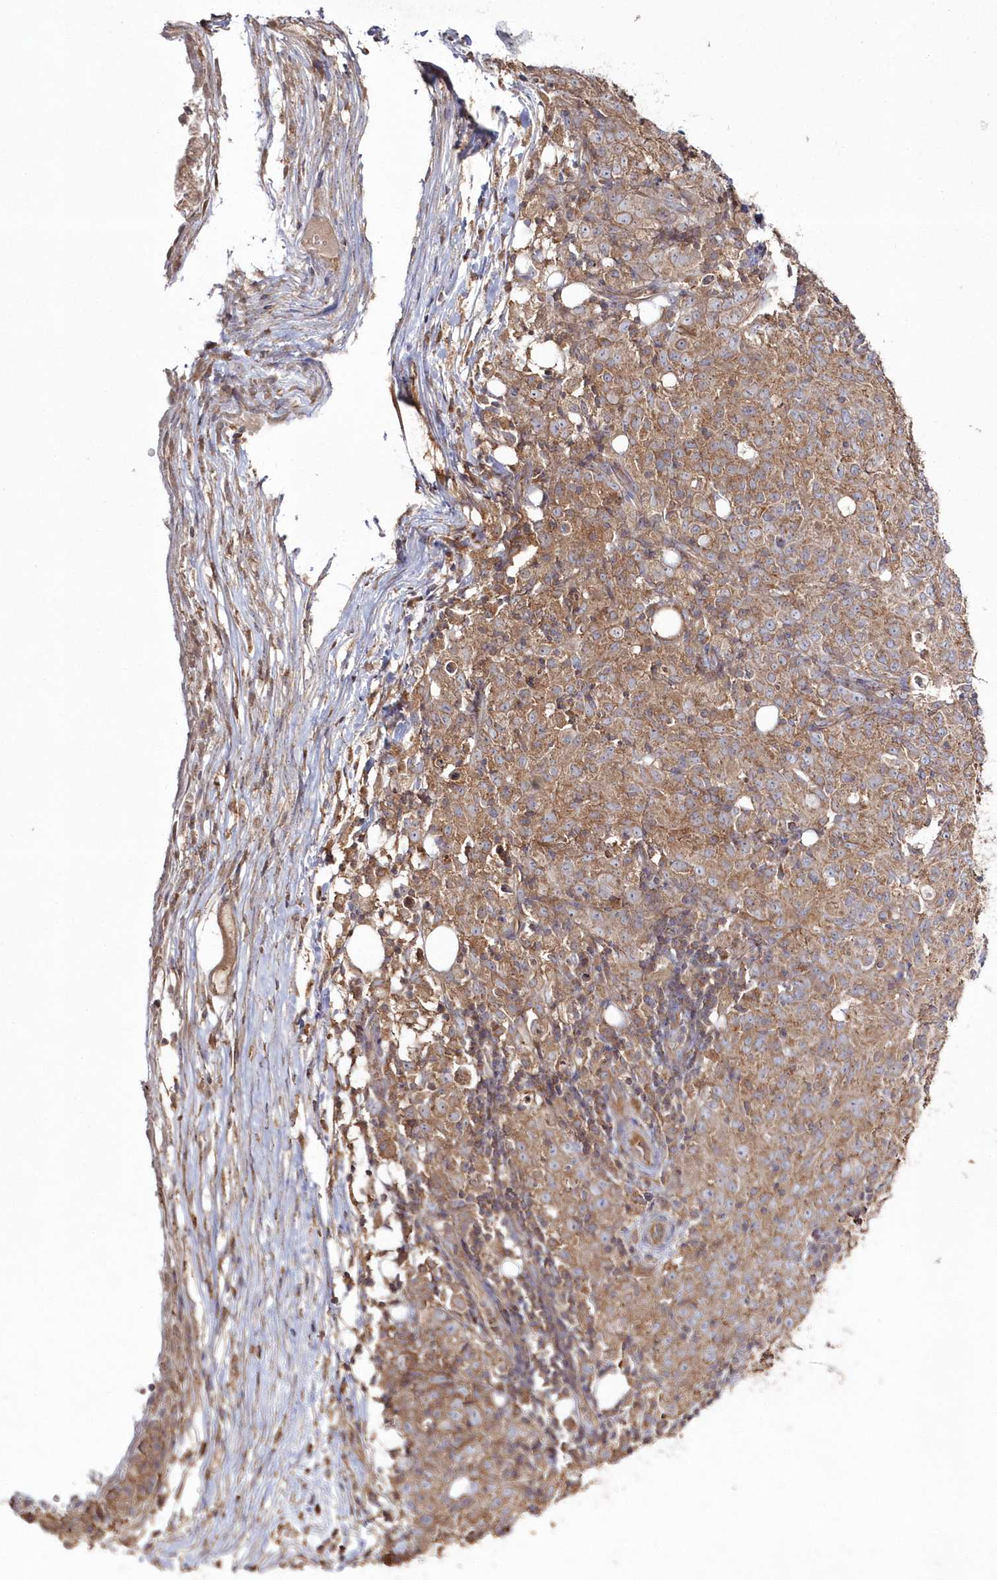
{"staining": {"intensity": "moderate", "quantity": ">75%", "location": "cytoplasmic/membranous"}, "tissue": "ovarian cancer", "cell_type": "Tumor cells", "image_type": "cancer", "snomed": [{"axis": "morphology", "description": "Carcinoma, endometroid"}, {"axis": "topography", "description": "Ovary"}], "caption": "Immunohistochemistry (IHC) micrograph of ovarian endometroid carcinoma stained for a protein (brown), which exhibits medium levels of moderate cytoplasmic/membranous positivity in about >75% of tumor cells.", "gene": "ARSB", "patient": {"sex": "female", "age": 42}}